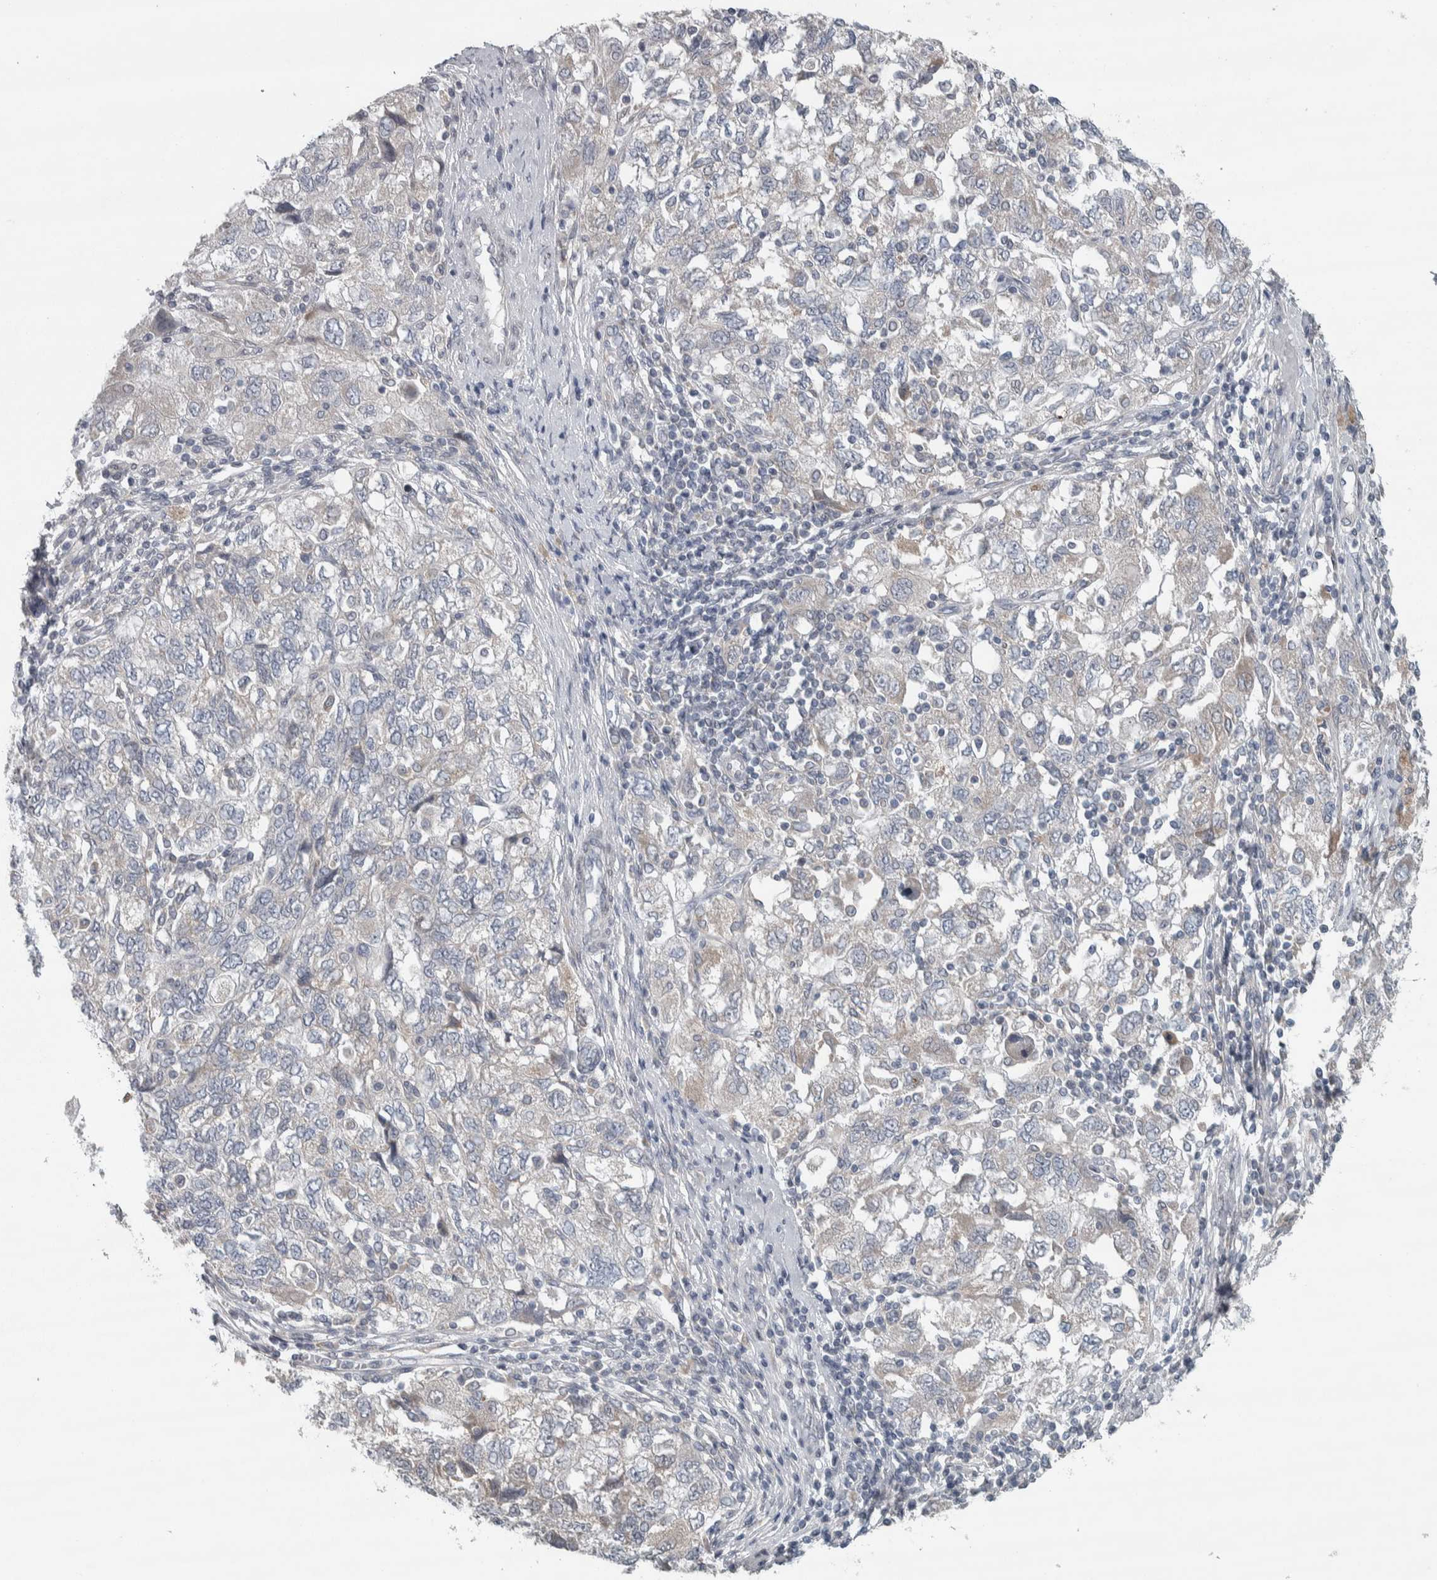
{"staining": {"intensity": "negative", "quantity": "none", "location": "none"}, "tissue": "ovarian cancer", "cell_type": "Tumor cells", "image_type": "cancer", "snomed": [{"axis": "morphology", "description": "Carcinoma, NOS"}, {"axis": "morphology", "description": "Cystadenocarcinoma, serous, NOS"}, {"axis": "topography", "description": "Ovary"}], "caption": "Image shows no significant protein staining in tumor cells of serous cystadenocarcinoma (ovarian). Brightfield microscopy of IHC stained with DAB (brown) and hematoxylin (blue), captured at high magnification.", "gene": "SIGMAR1", "patient": {"sex": "female", "age": 69}}